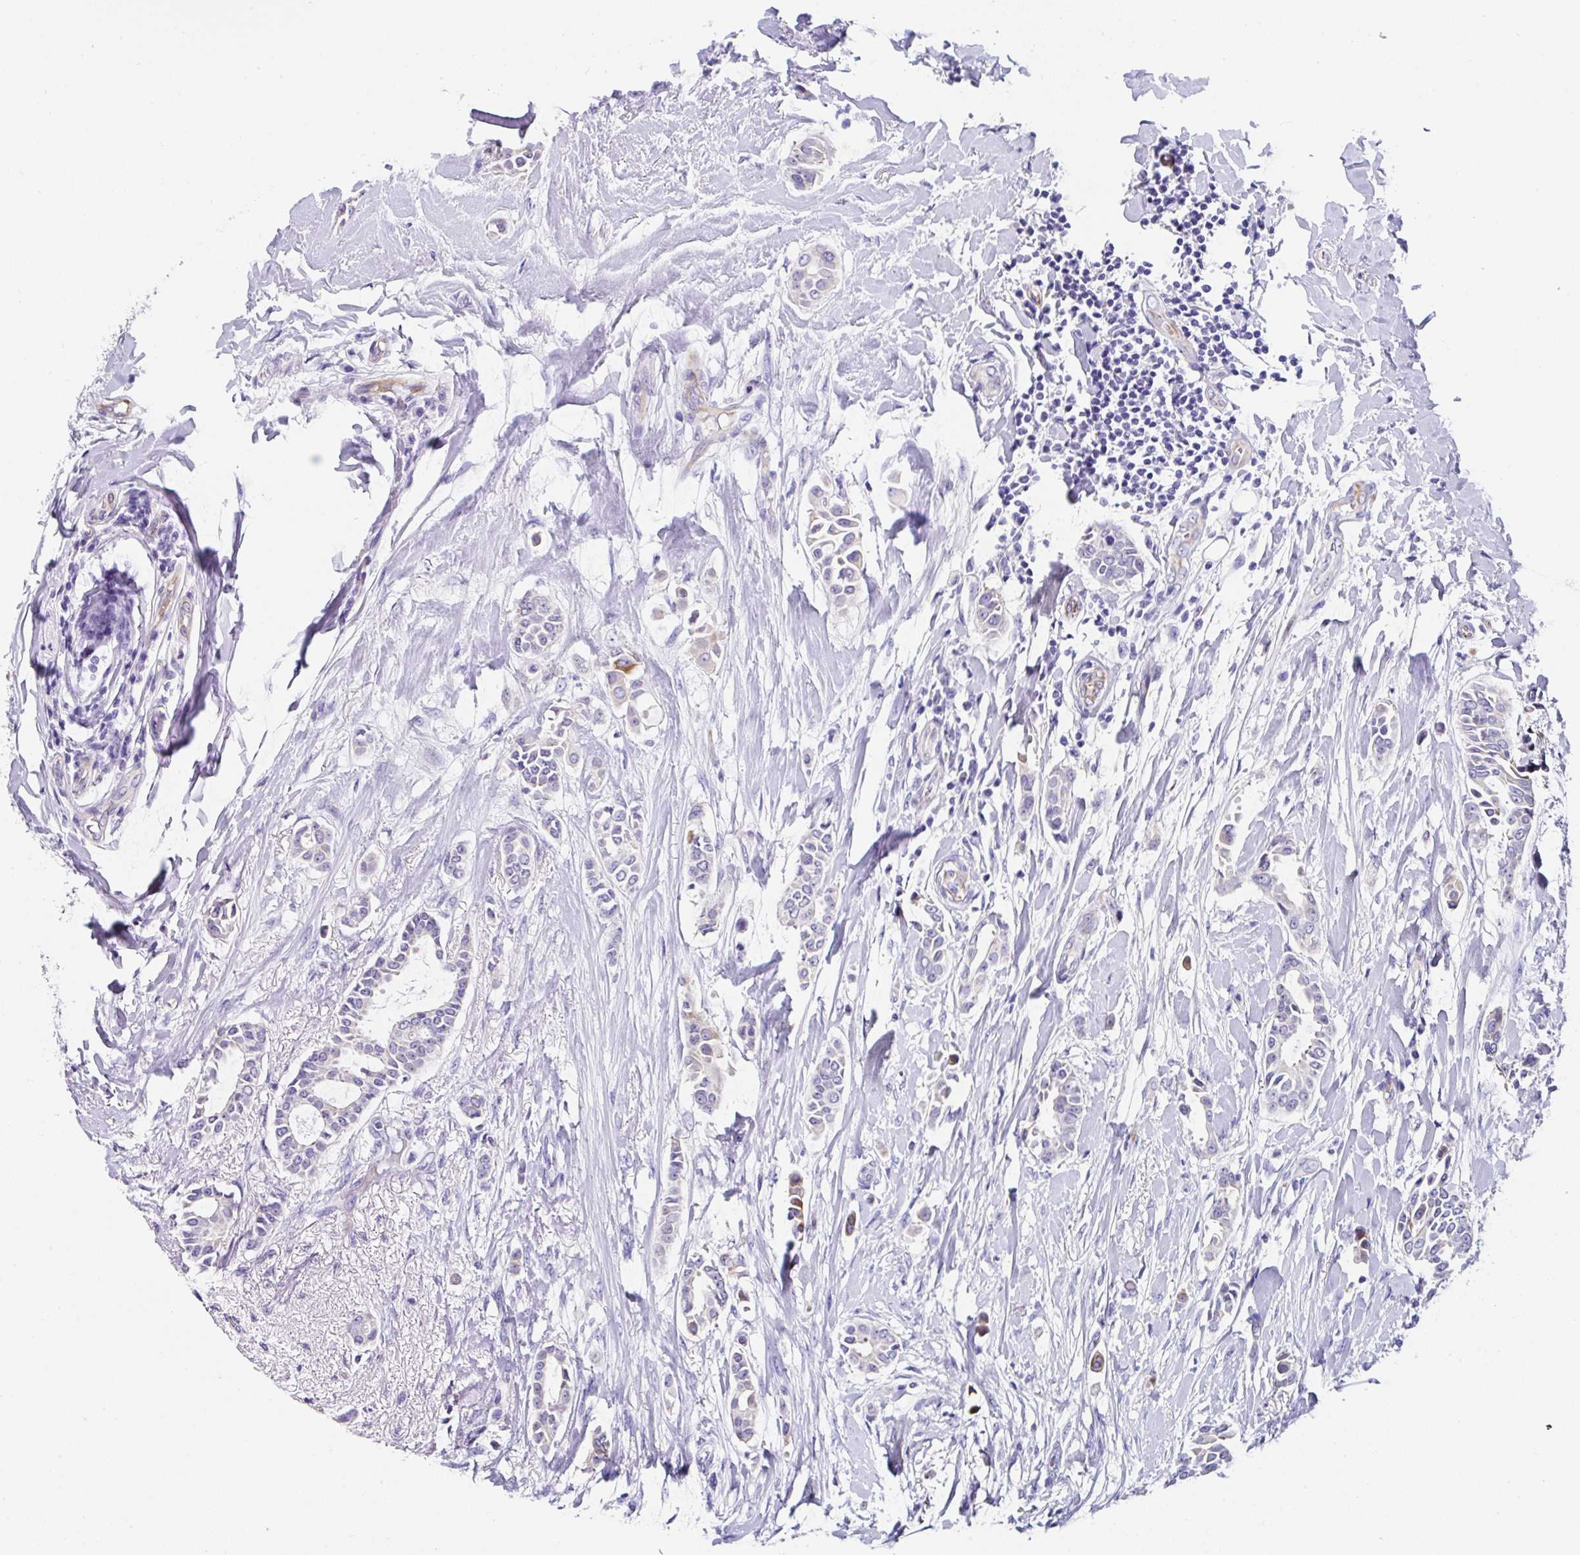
{"staining": {"intensity": "weak", "quantity": "<25%", "location": "cytoplasmic/membranous"}, "tissue": "breast cancer", "cell_type": "Tumor cells", "image_type": "cancer", "snomed": [{"axis": "morphology", "description": "Duct carcinoma"}, {"axis": "topography", "description": "Breast"}], "caption": "Breast cancer (intraductal carcinoma) was stained to show a protein in brown. There is no significant expression in tumor cells.", "gene": "TMPRSS11E", "patient": {"sex": "female", "age": 64}}